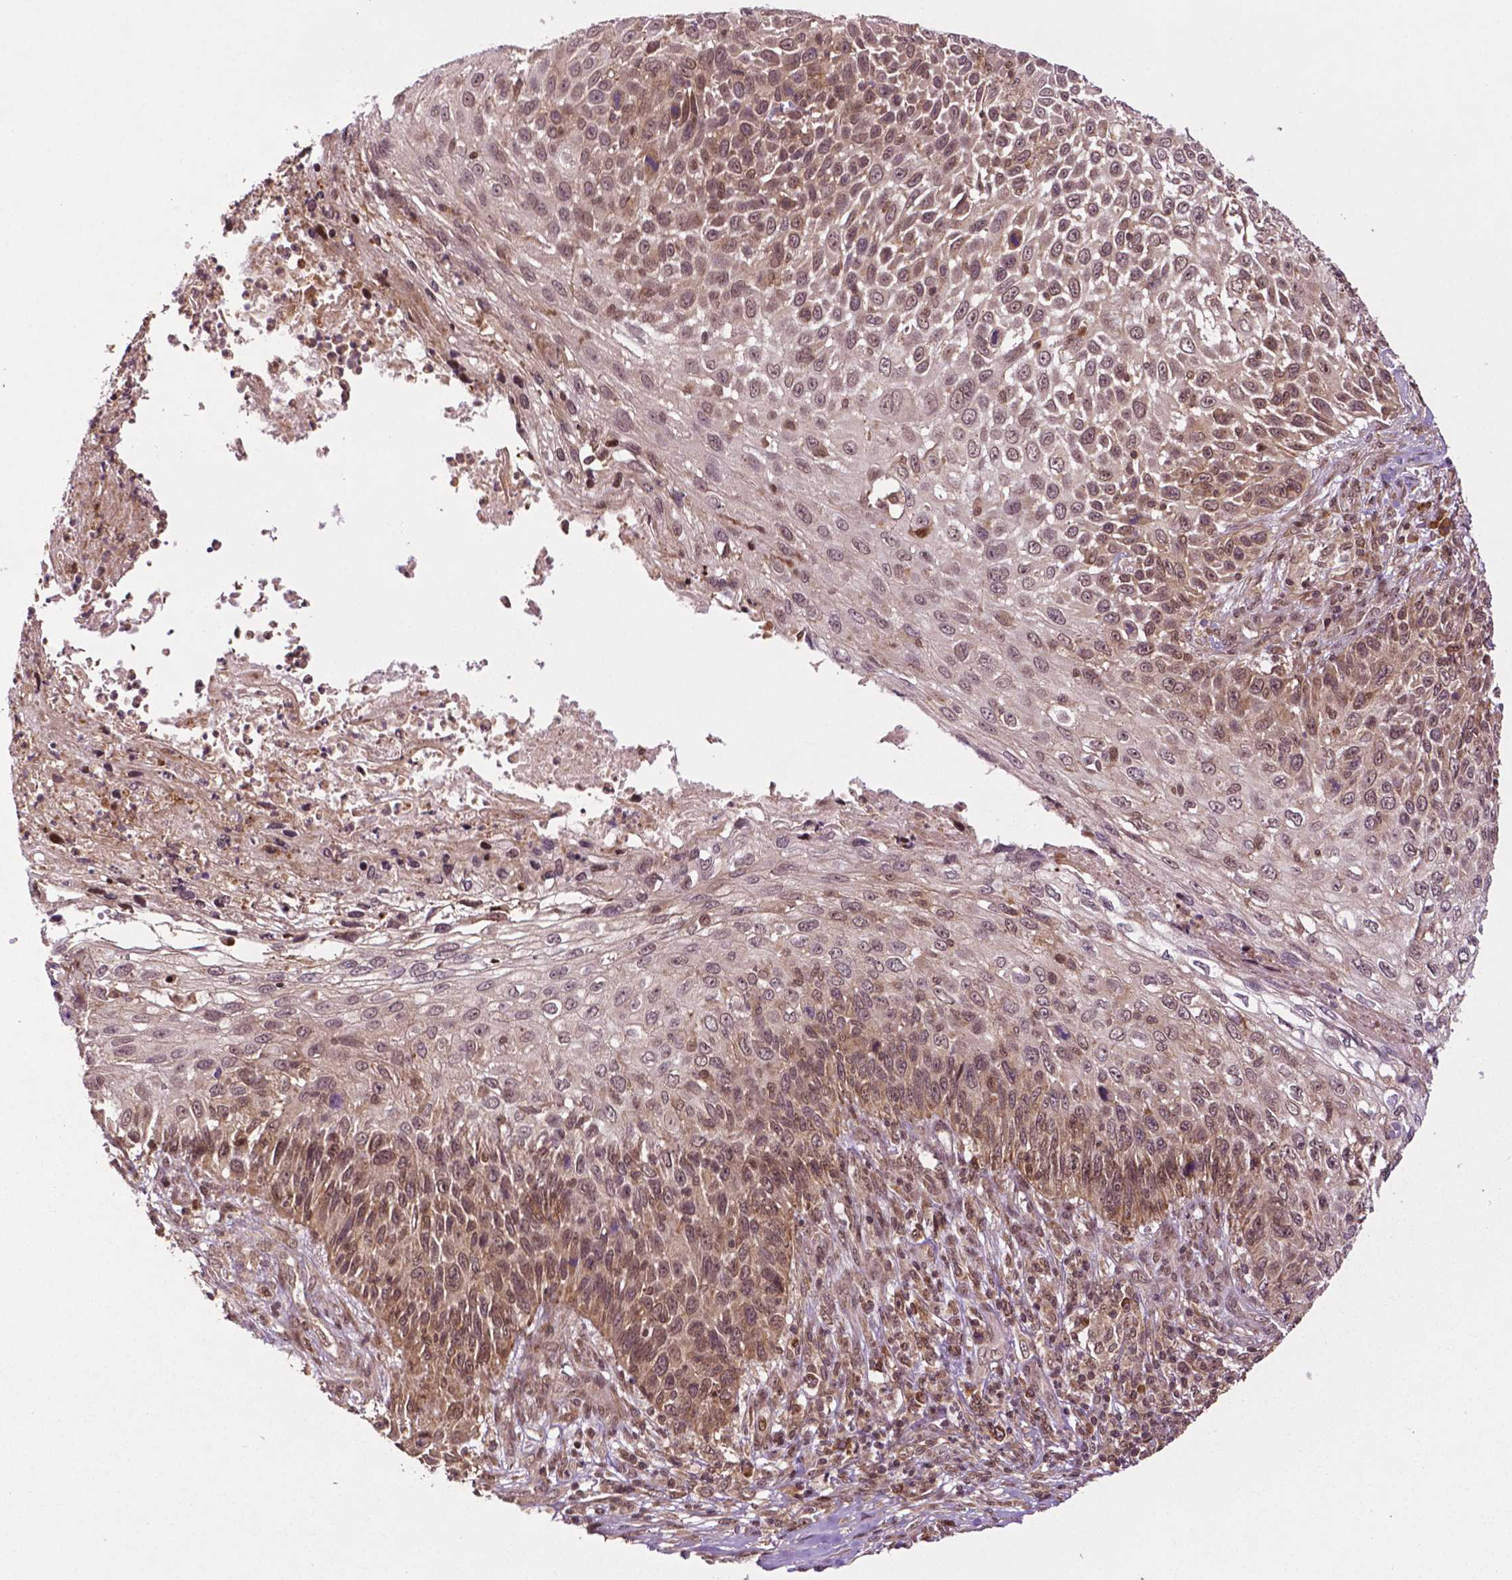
{"staining": {"intensity": "weak", "quantity": "25%-75%", "location": "cytoplasmic/membranous,nuclear"}, "tissue": "skin cancer", "cell_type": "Tumor cells", "image_type": "cancer", "snomed": [{"axis": "morphology", "description": "Squamous cell carcinoma, NOS"}, {"axis": "topography", "description": "Skin"}], "caption": "About 25%-75% of tumor cells in human skin cancer demonstrate weak cytoplasmic/membranous and nuclear protein staining as visualized by brown immunohistochemical staining.", "gene": "TMX2", "patient": {"sex": "male", "age": 92}}